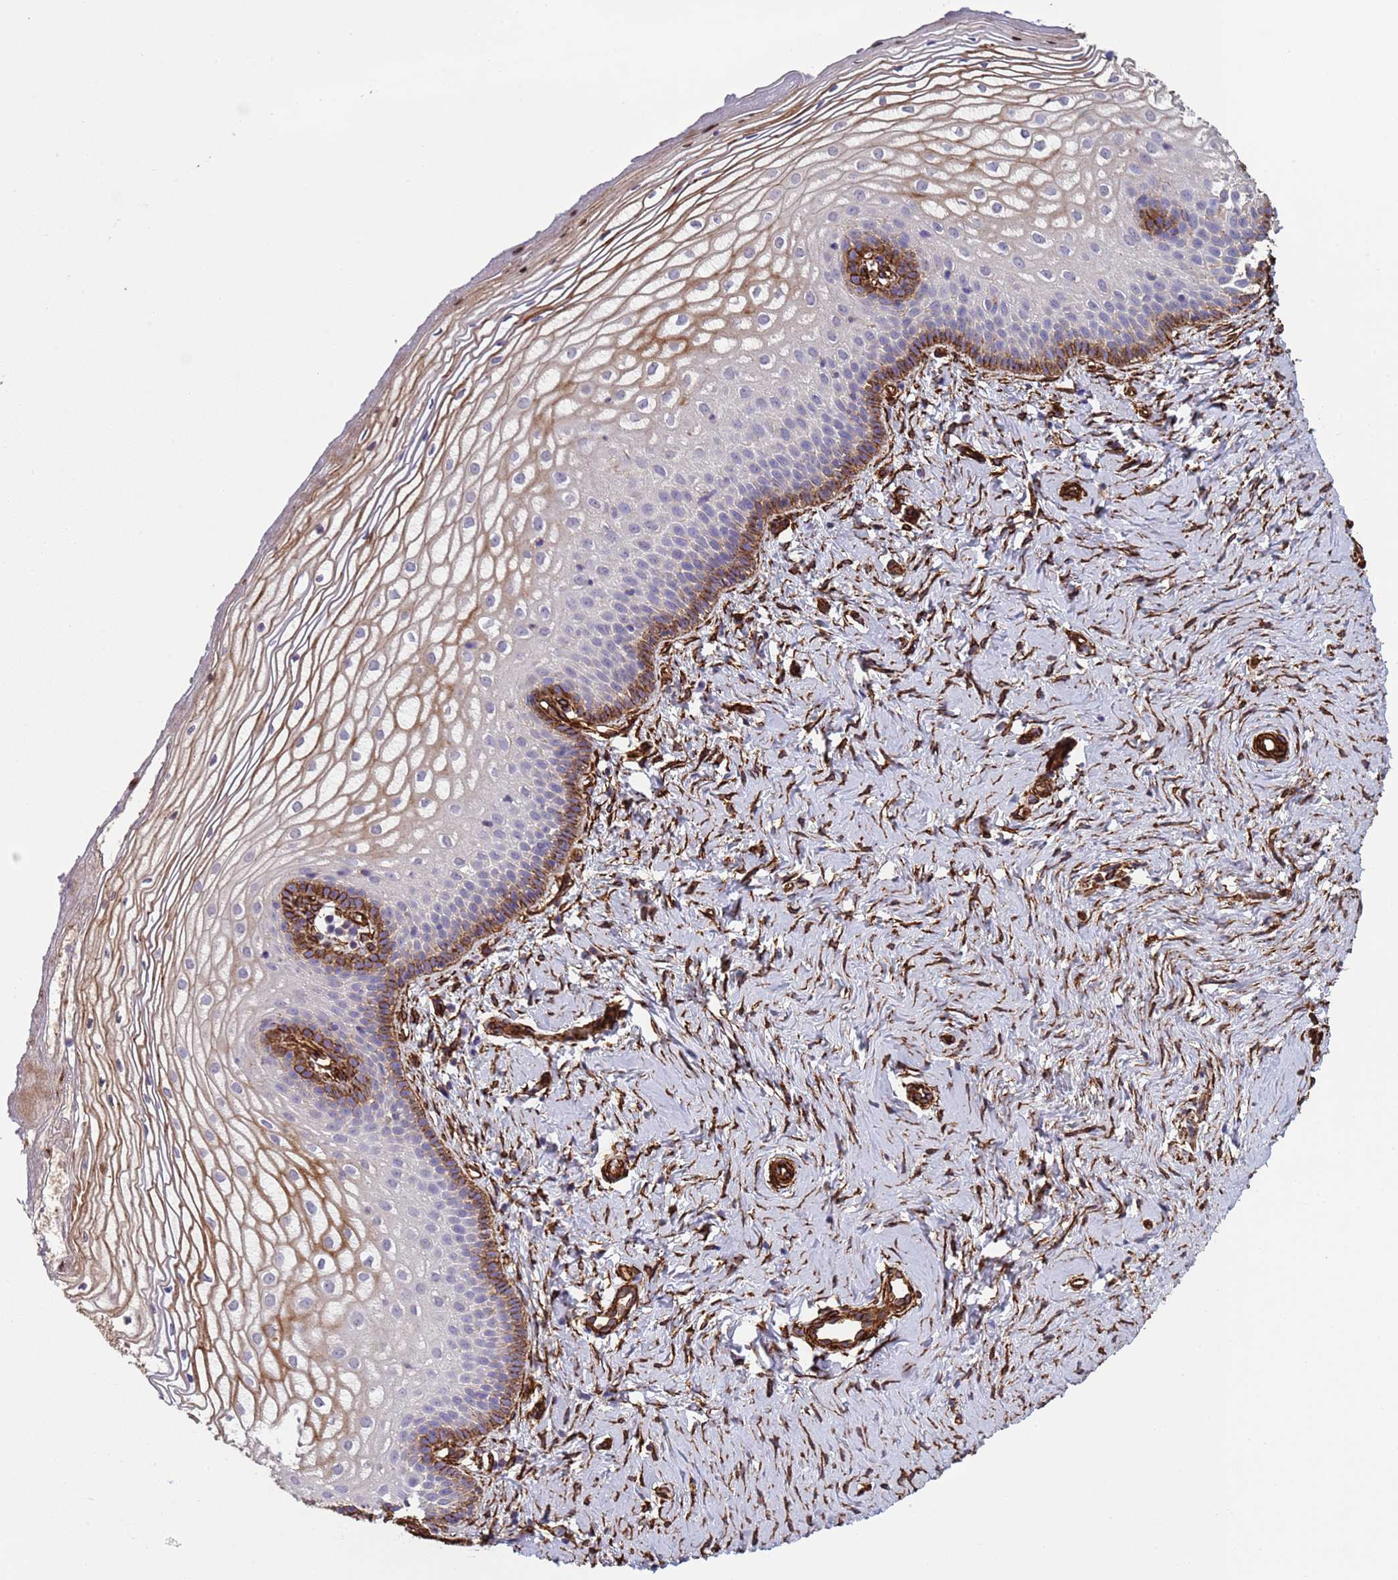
{"staining": {"intensity": "strong", "quantity": "25%-75%", "location": "cytoplasmic/membranous"}, "tissue": "vagina", "cell_type": "Squamous epithelial cells", "image_type": "normal", "snomed": [{"axis": "morphology", "description": "Normal tissue, NOS"}, {"axis": "topography", "description": "Vagina"}], "caption": "The immunohistochemical stain shows strong cytoplasmic/membranous positivity in squamous epithelial cells of normal vagina.", "gene": "GASK1A", "patient": {"sex": "female", "age": 56}}